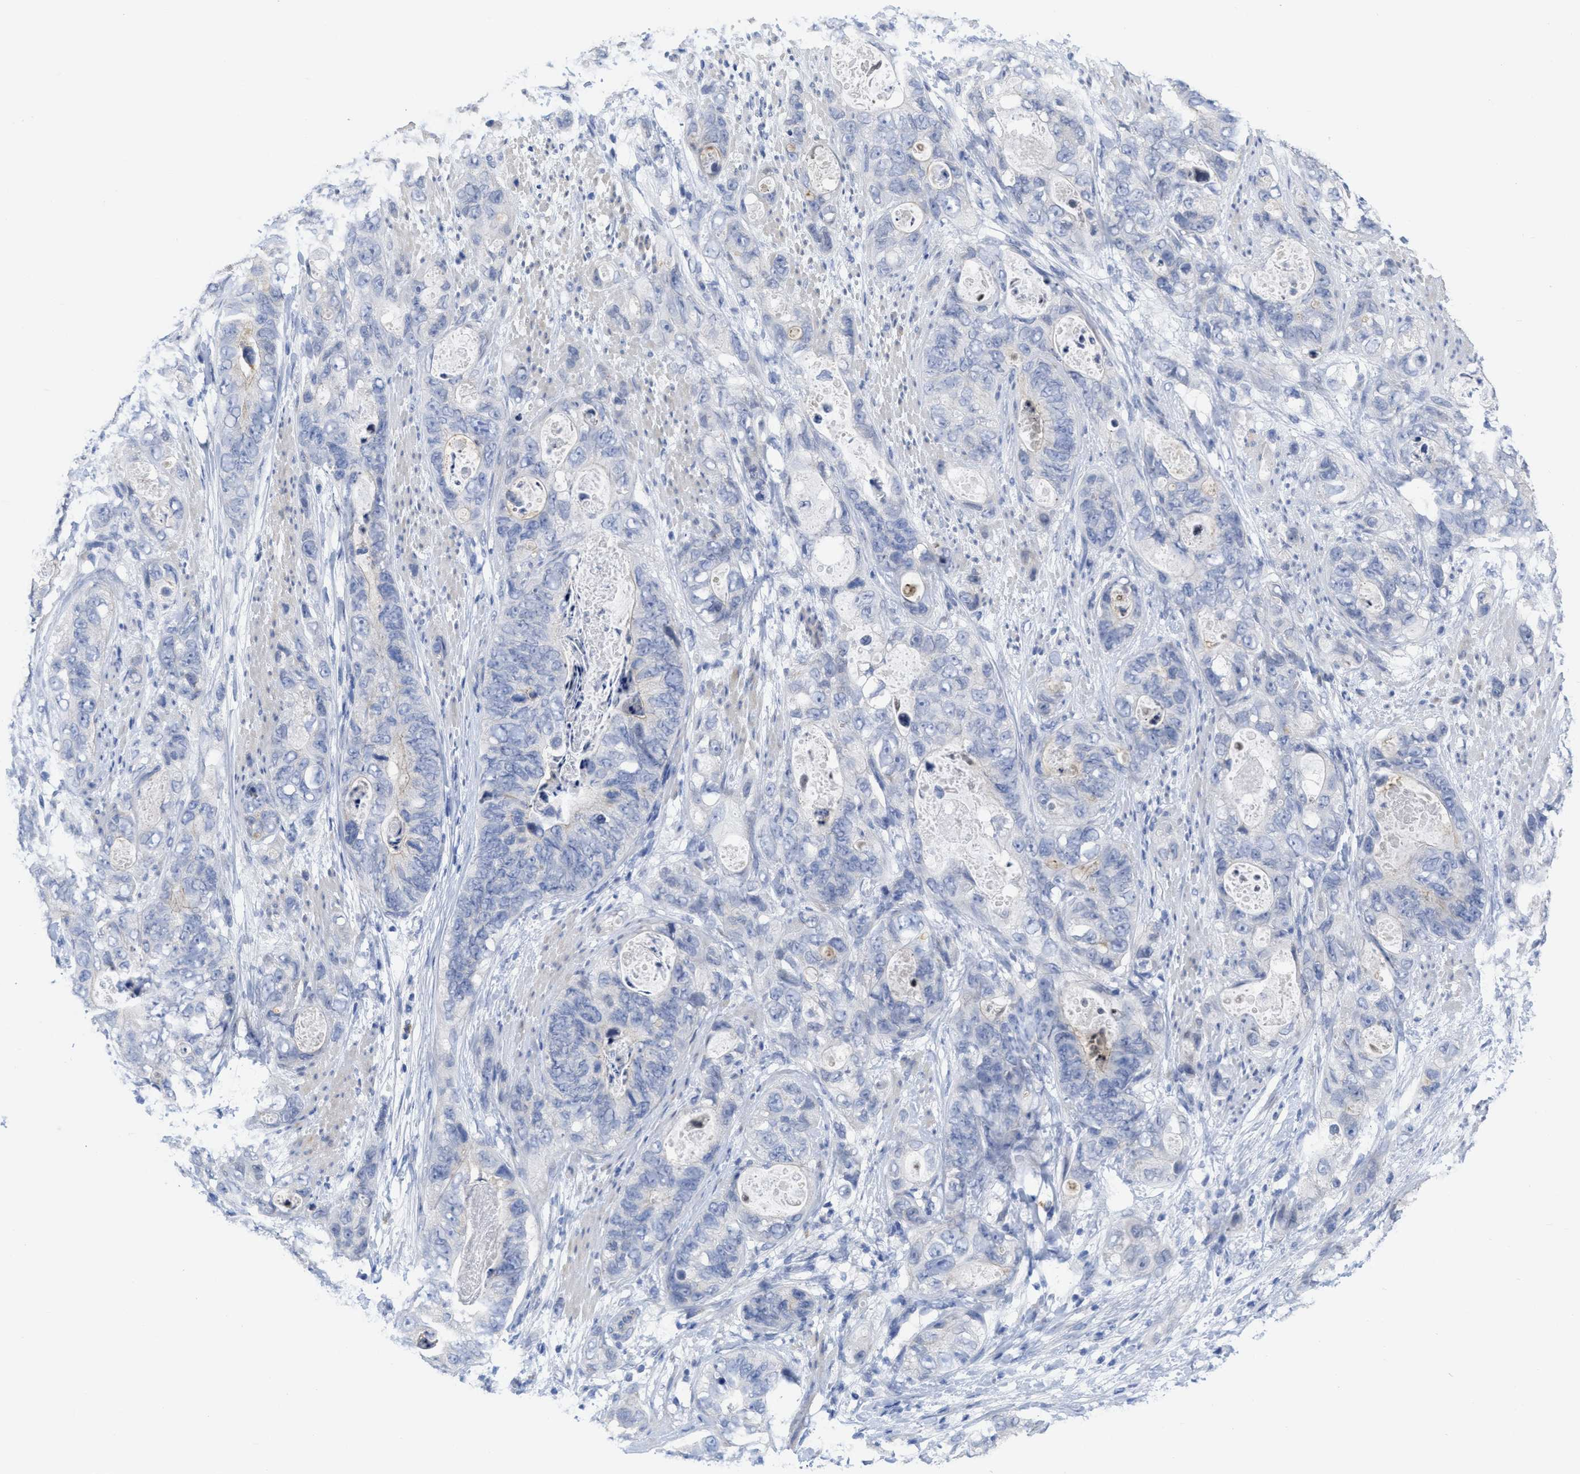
{"staining": {"intensity": "negative", "quantity": "none", "location": "none"}, "tissue": "stomach cancer", "cell_type": "Tumor cells", "image_type": "cancer", "snomed": [{"axis": "morphology", "description": "Adenocarcinoma, NOS"}, {"axis": "topography", "description": "Stomach"}], "caption": "Adenocarcinoma (stomach) was stained to show a protein in brown. There is no significant positivity in tumor cells.", "gene": "ACKR1", "patient": {"sex": "female", "age": 89}}